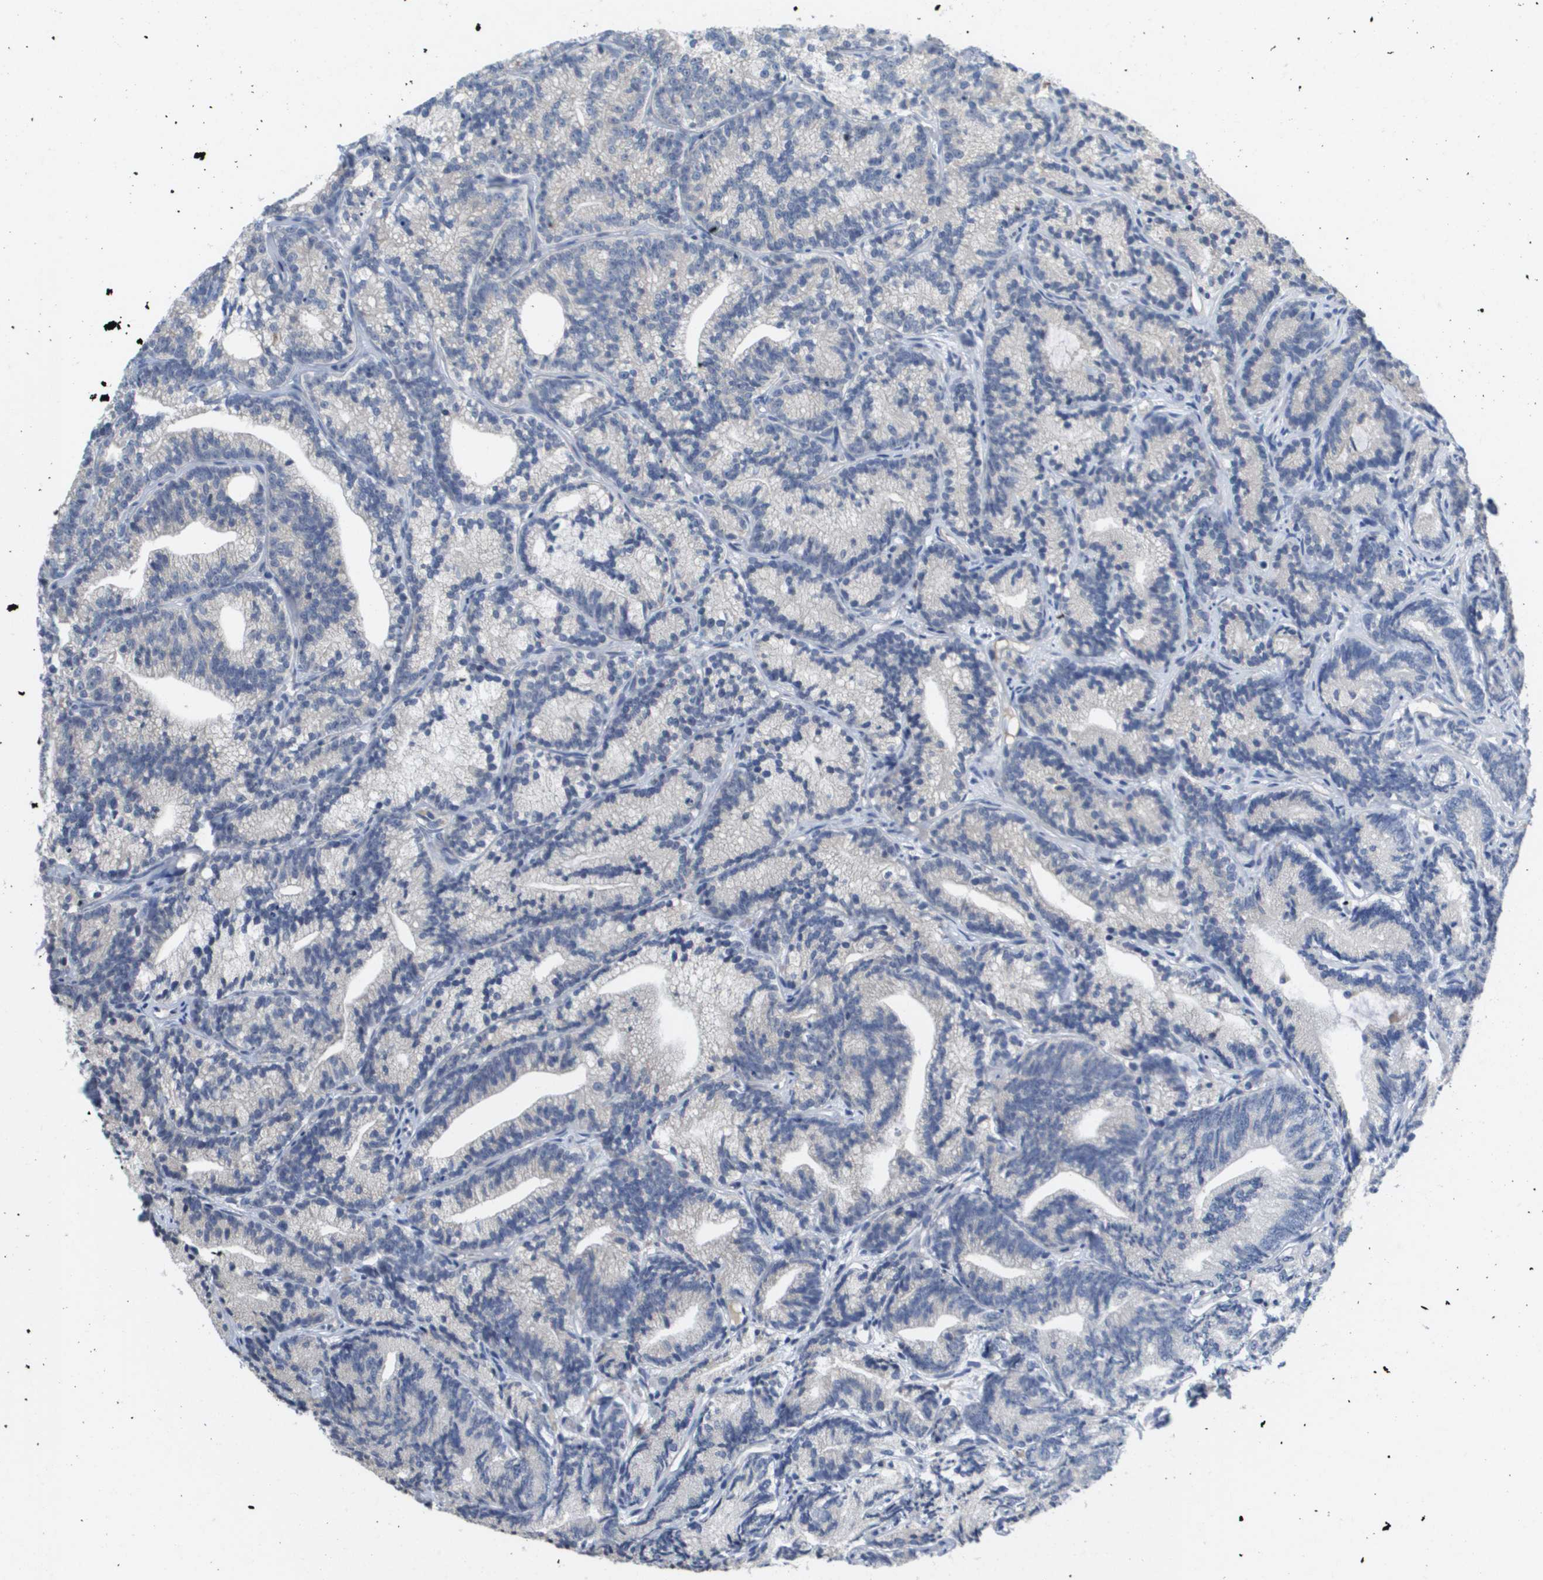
{"staining": {"intensity": "negative", "quantity": "none", "location": "none"}, "tissue": "prostate cancer", "cell_type": "Tumor cells", "image_type": "cancer", "snomed": [{"axis": "morphology", "description": "Adenocarcinoma, Low grade"}, {"axis": "topography", "description": "Prostate"}], "caption": "Immunohistochemistry (IHC) micrograph of neoplastic tissue: human prostate cancer (adenocarcinoma (low-grade)) stained with DAB (3,3'-diaminobenzidine) shows no significant protein staining in tumor cells.", "gene": "CAPN11", "patient": {"sex": "male", "age": 89}}